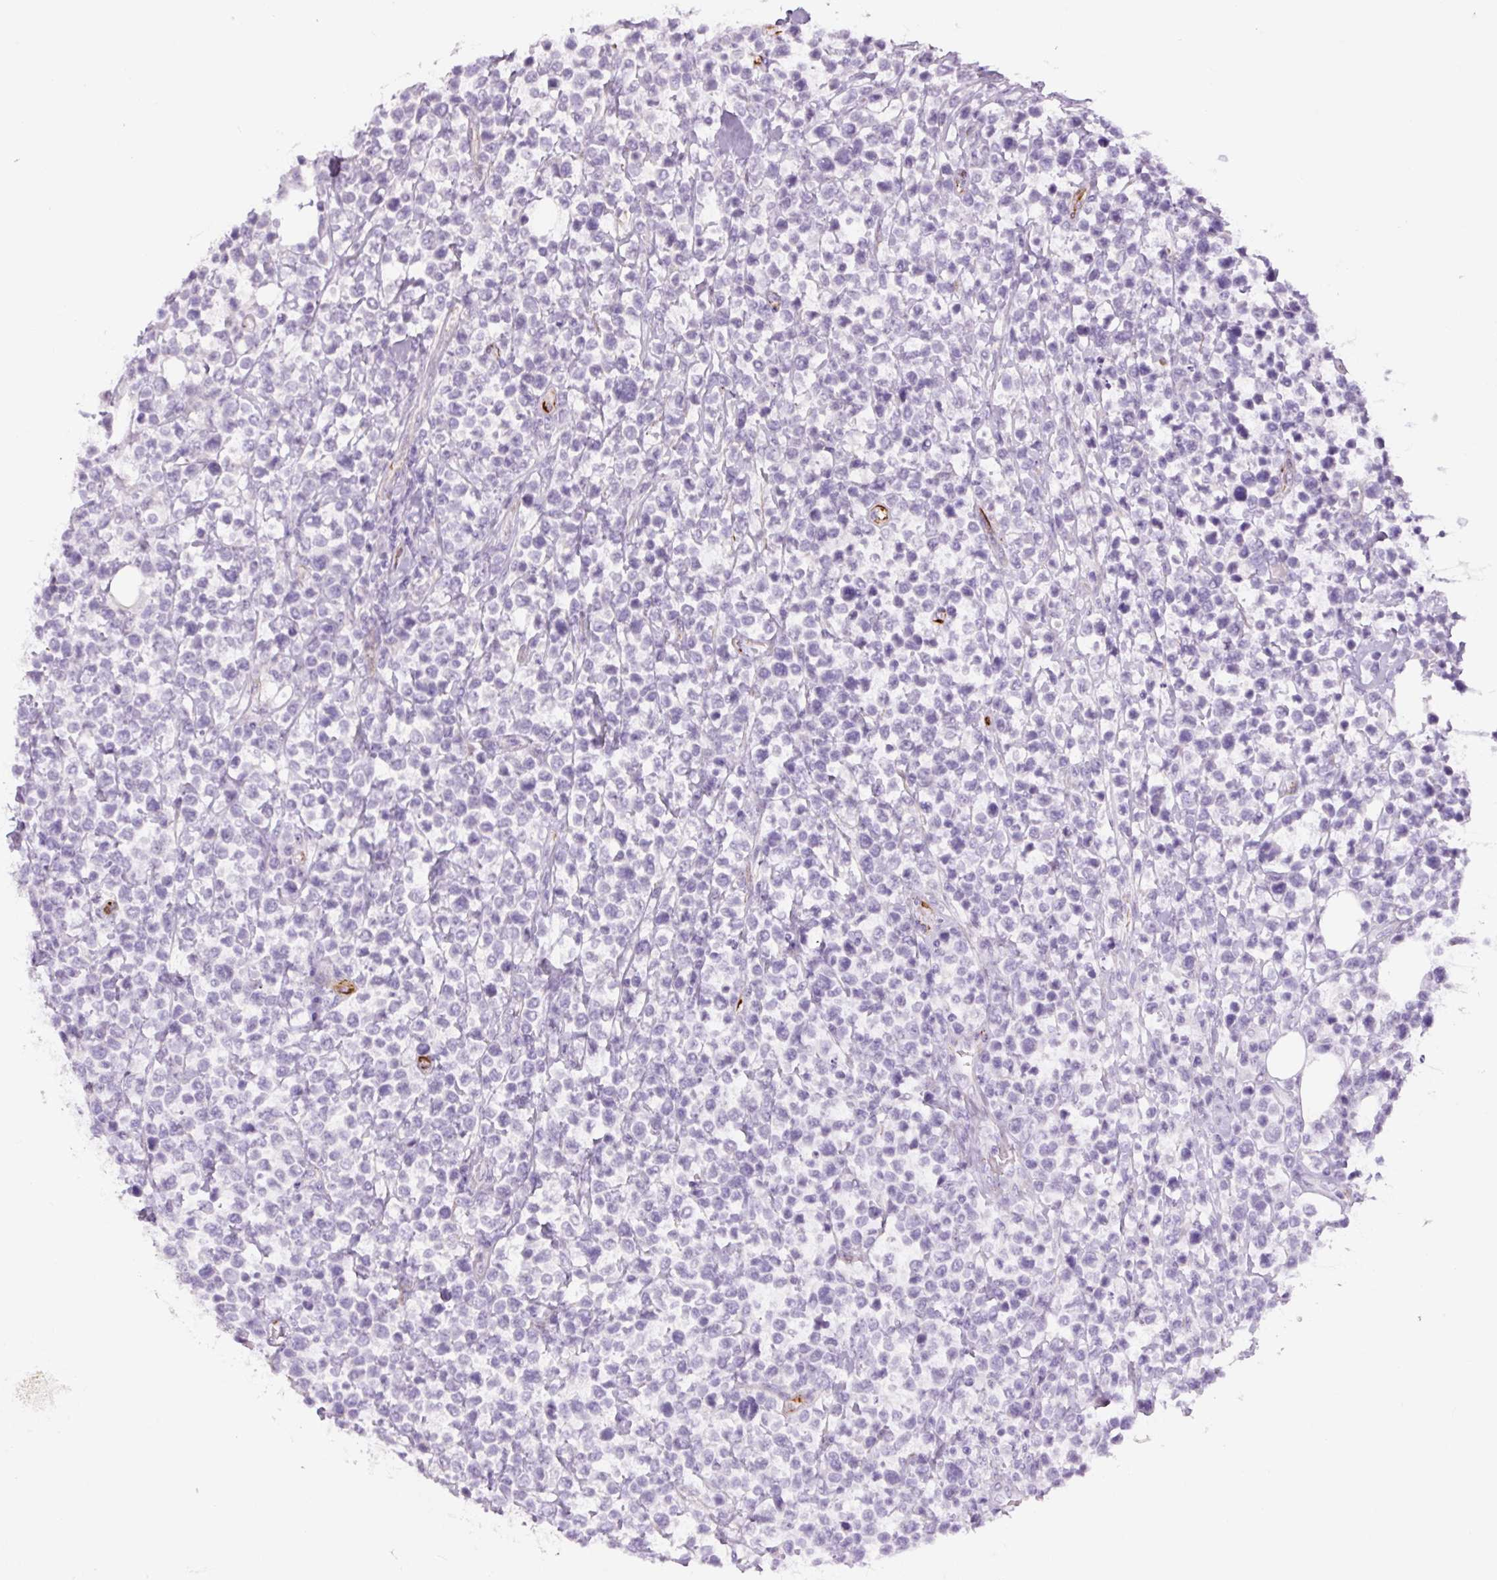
{"staining": {"intensity": "negative", "quantity": "none", "location": "none"}, "tissue": "lymphoma", "cell_type": "Tumor cells", "image_type": "cancer", "snomed": [{"axis": "morphology", "description": "Malignant lymphoma, non-Hodgkin's type, Low grade"}, {"axis": "topography", "description": "Lymph node"}], "caption": "This image is of lymphoma stained with immunohistochemistry (IHC) to label a protein in brown with the nuclei are counter-stained blue. There is no staining in tumor cells. The staining was performed using DAB to visualize the protein expression in brown, while the nuclei were stained in blue with hematoxylin (Magnification: 20x).", "gene": "NES", "patient": {"sex": "male", "age": 60}}